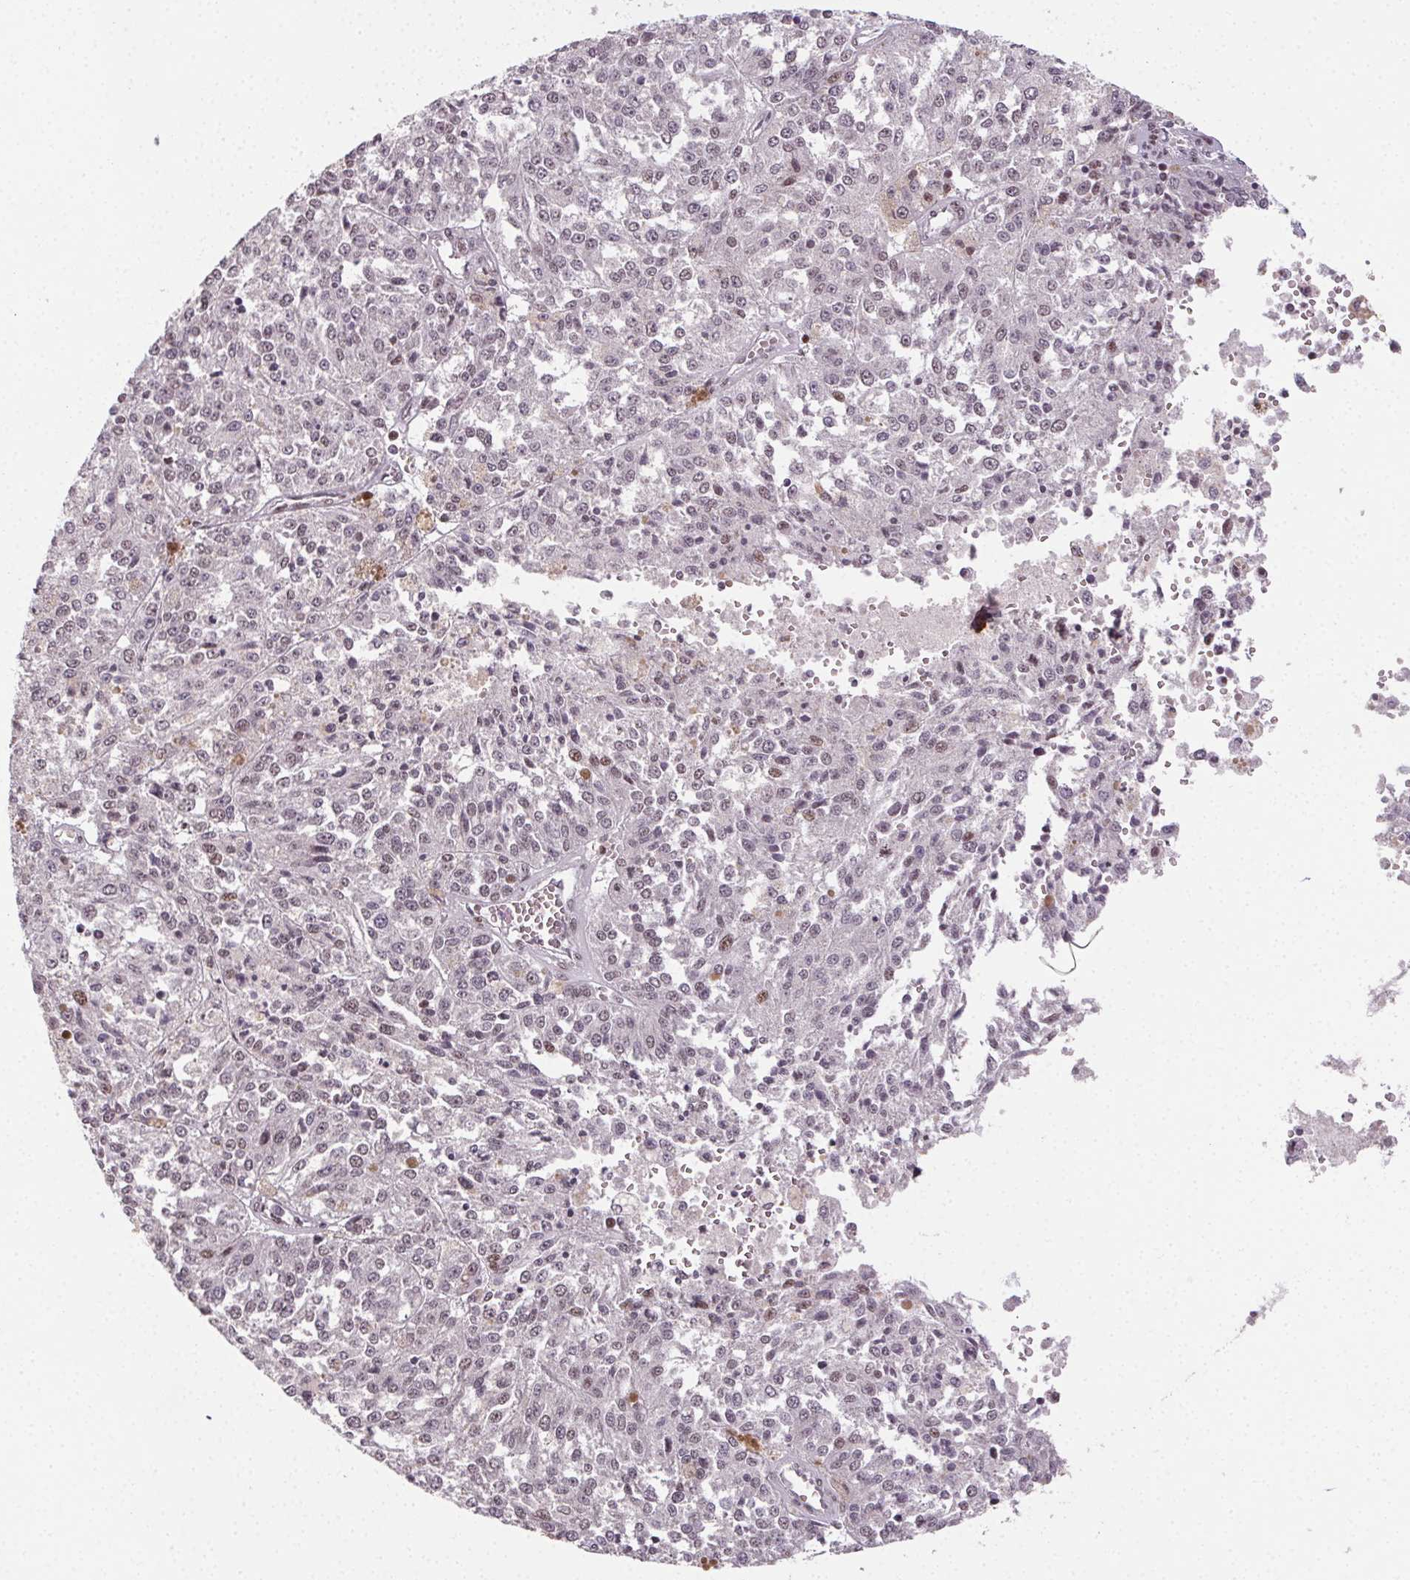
{"staining": {"intensity": "negative", "quantity": "none", "location": "none"}, "tissue": "melanoma", "cell_type": "Tumor cells", "image_type": "cancer", "snomed": [{"axis": "morphology", "description": "Malignant melanoma, Metastatic site"}, {"axis": "topography", "description": "Lymph node"}], "caption": "DAB (3,3'-diaminobenzidine) immunohistochemical staining of melanoma shows no significant staining in tumor cells. (IHC, brightfield microscopy, high magnification).", "gene": "KMT2A", "patient": {"sex": "female", "age": 64}}